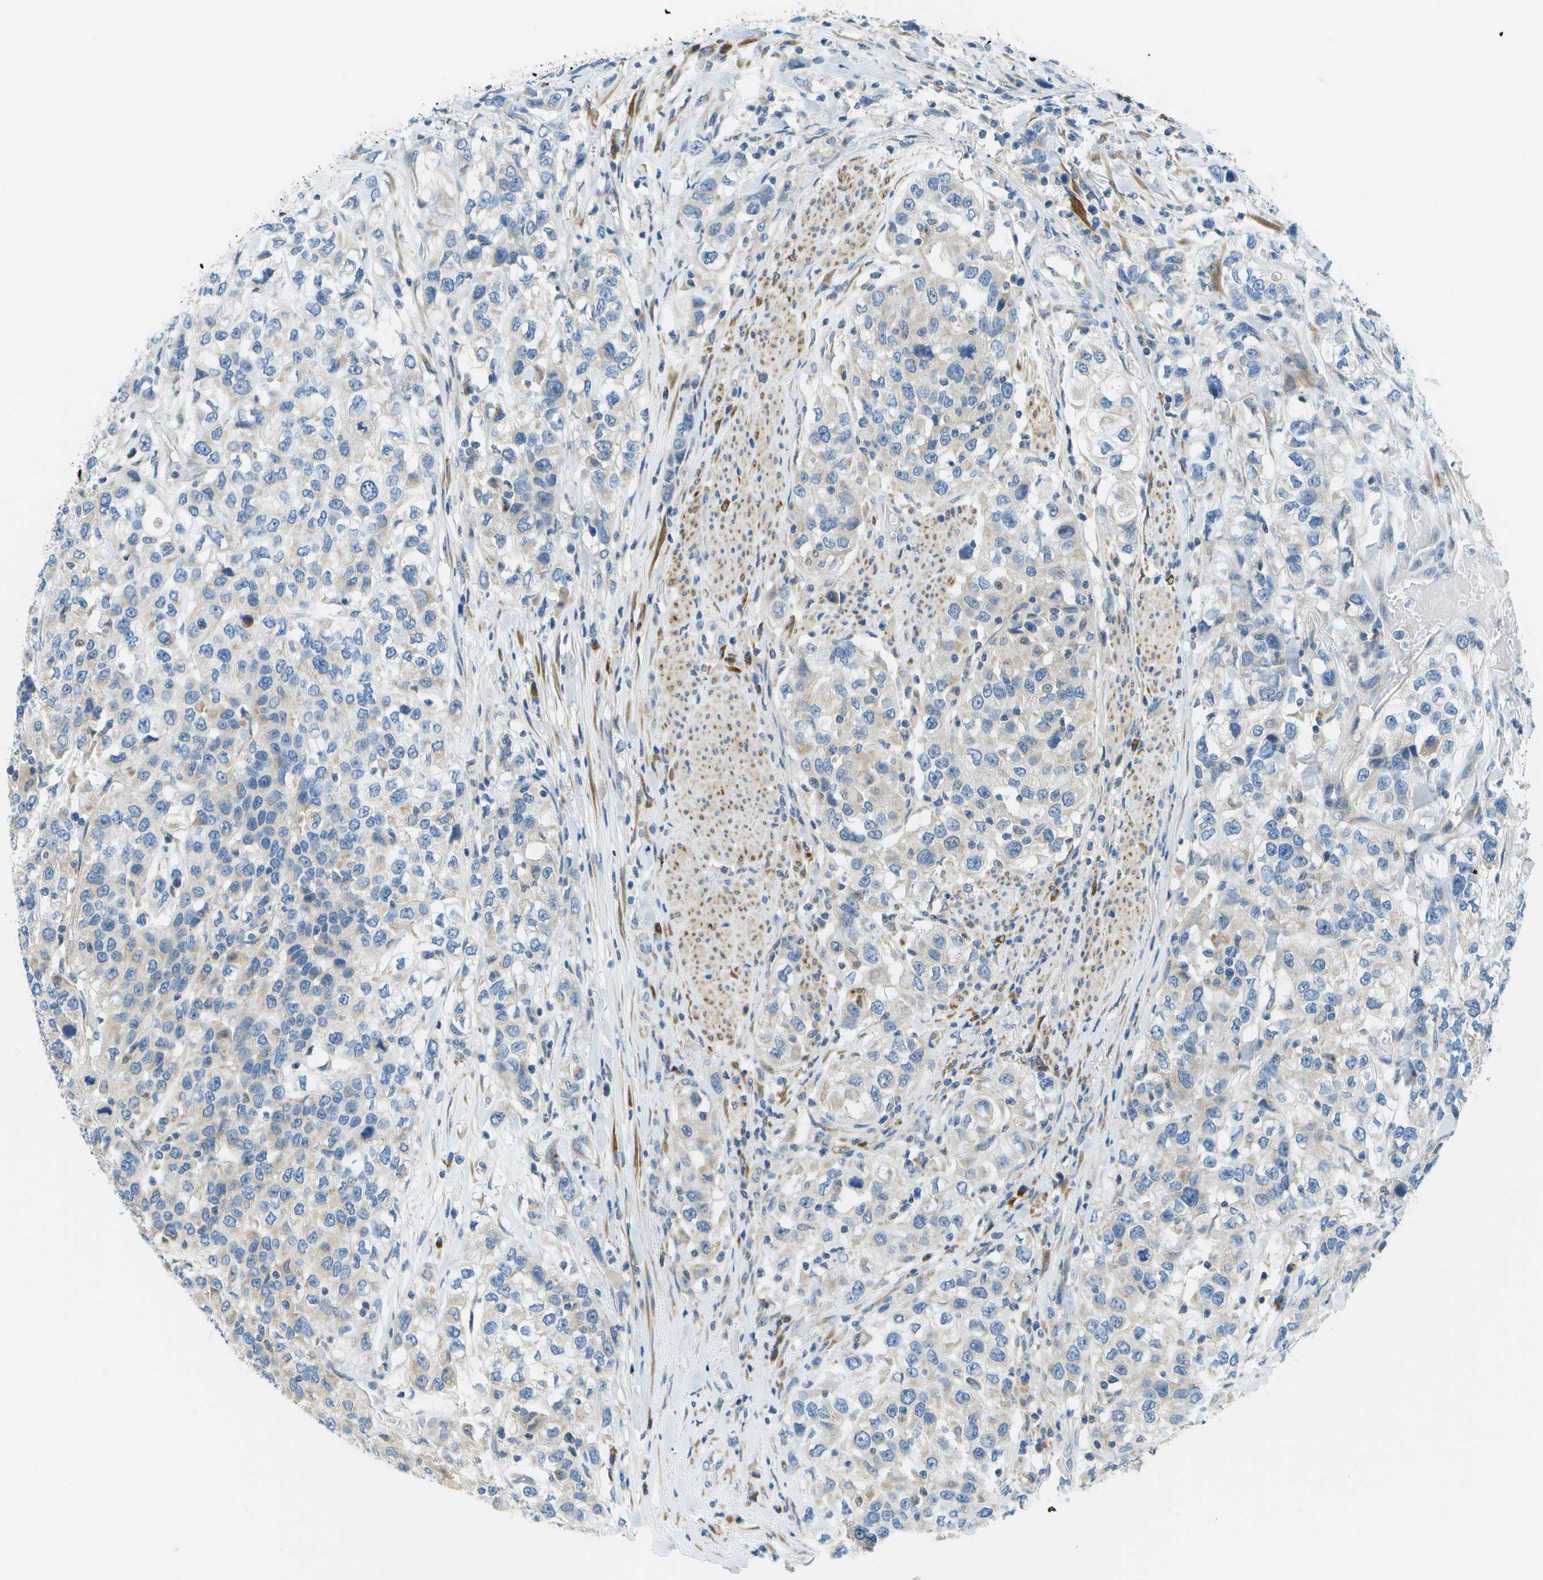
{"staining": {"intensity": "weak", "quantity": "<25%", "location": "cytoplasmic/membranous"}, "tissue": "urothelial cancer", "cell_type": "Tumor cells", "image_type": "cancer", "snomed": [{"axis": "morphology", "description": "Urothelial carcinoma, High grade"}, {"axis": "topography", "description": "Urinary bladder"}], "caption": "Immunohistochemistry of human high-grade urothelial carcinoma reveals no staining in tumor cells. (DAB immunohistochemistry (IHC) visualized using brightfield microscopy, high magnification).", "gene": "PTGIS", "patient": {"sex": "female", "age": 80}}